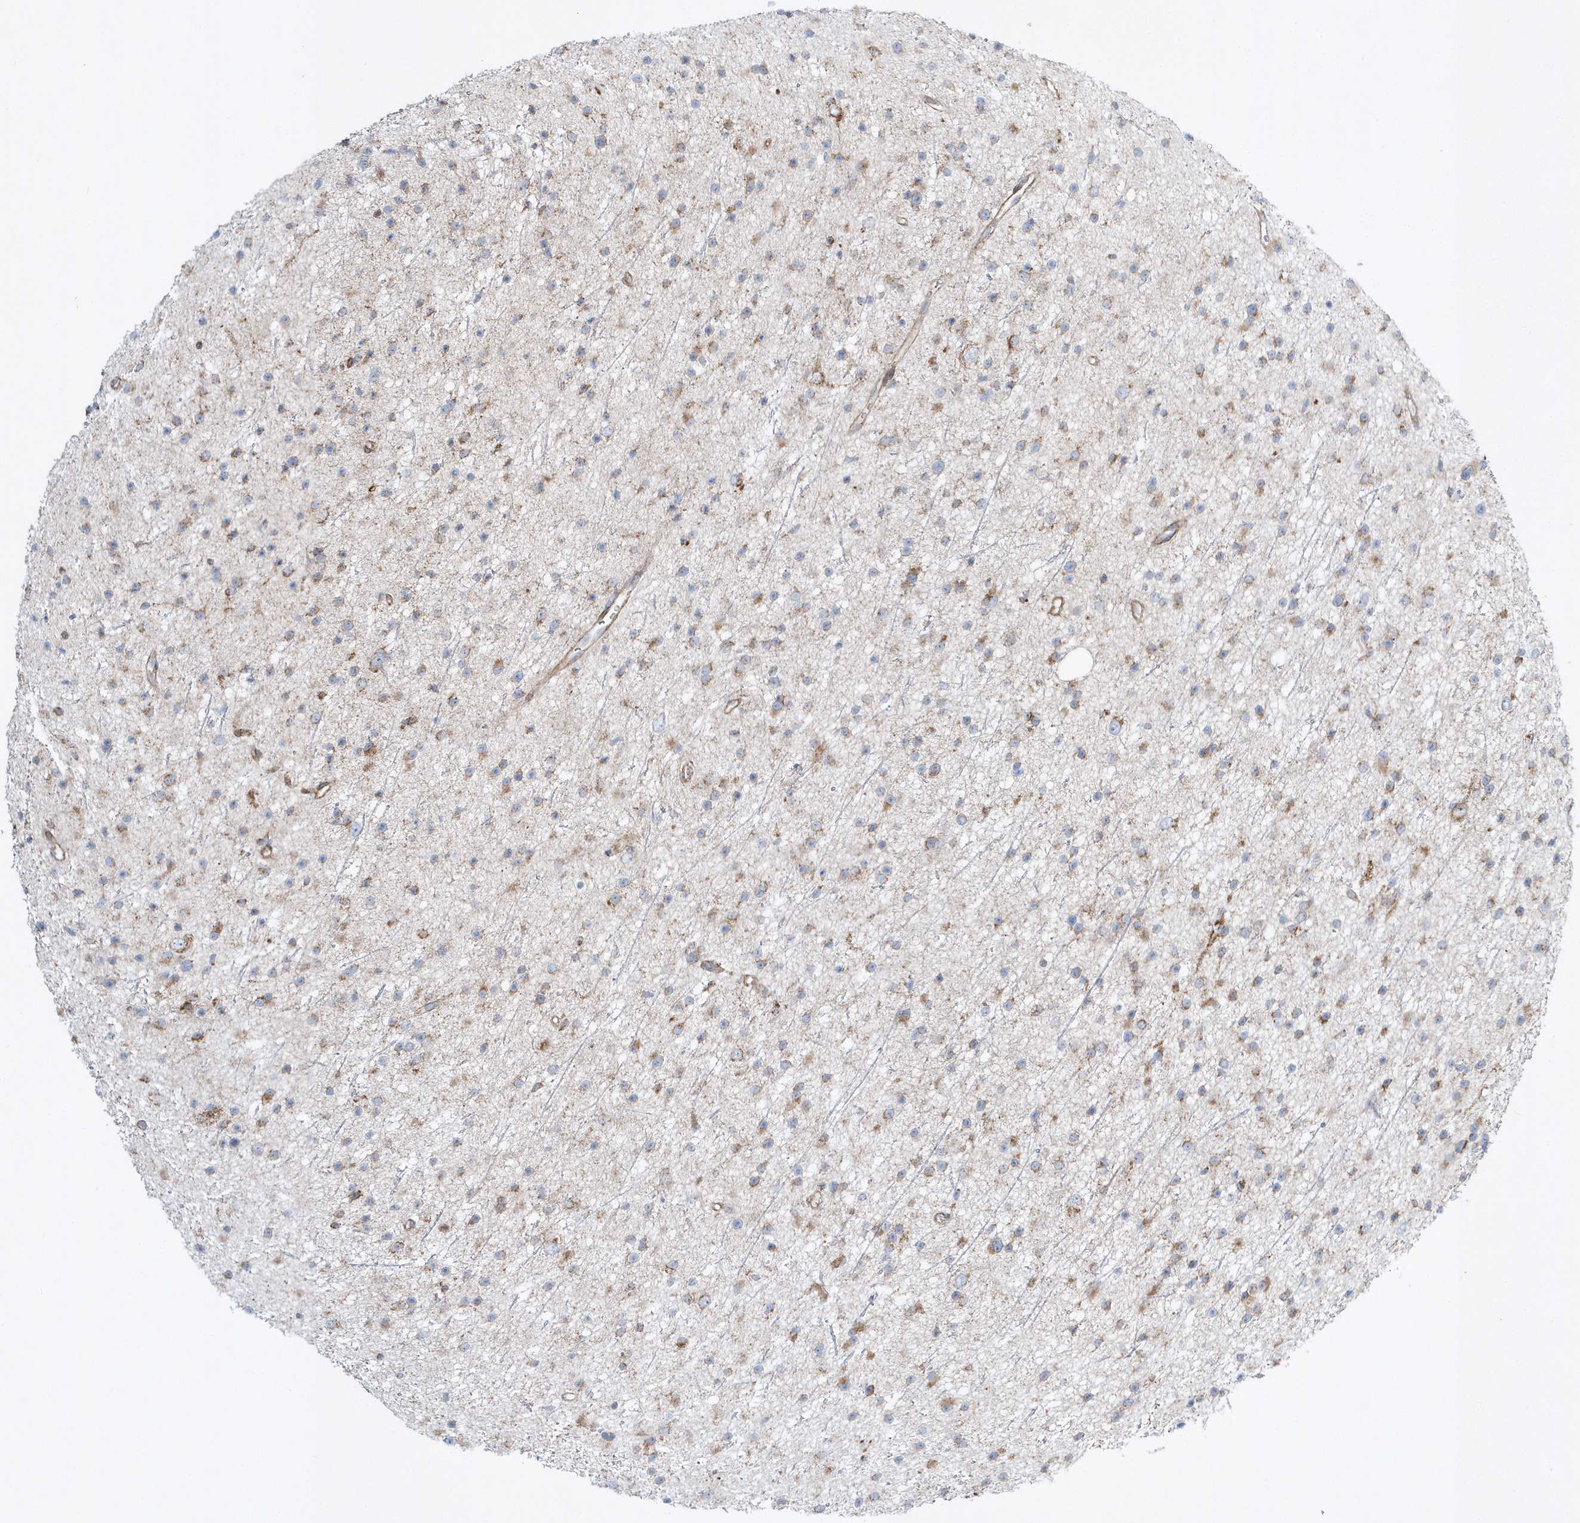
{"staining": {"intensity": "weak", "quantity": "25%-75%", "location": "cytoplasmic/membranous"}, "tissue": "glioma", "cell_type": "Tumor cells", "image_type": "cancer", "snomed": [{"axis": "morphology", "description": "Glioma, malignant, Low grade"}, {"axis": "topography", "description": "Cerebral cortex"}], "caption": "Protein staining reveals weak cytoplasmic/membranous staining in about 25%-75% of tumor cells in low-grade glioma (malignant). Ihc stains the protein of interest in brown and the nuclei are stained blue.", "gene": "OPA1", "patient": {"sex": "female", "age": 39}}